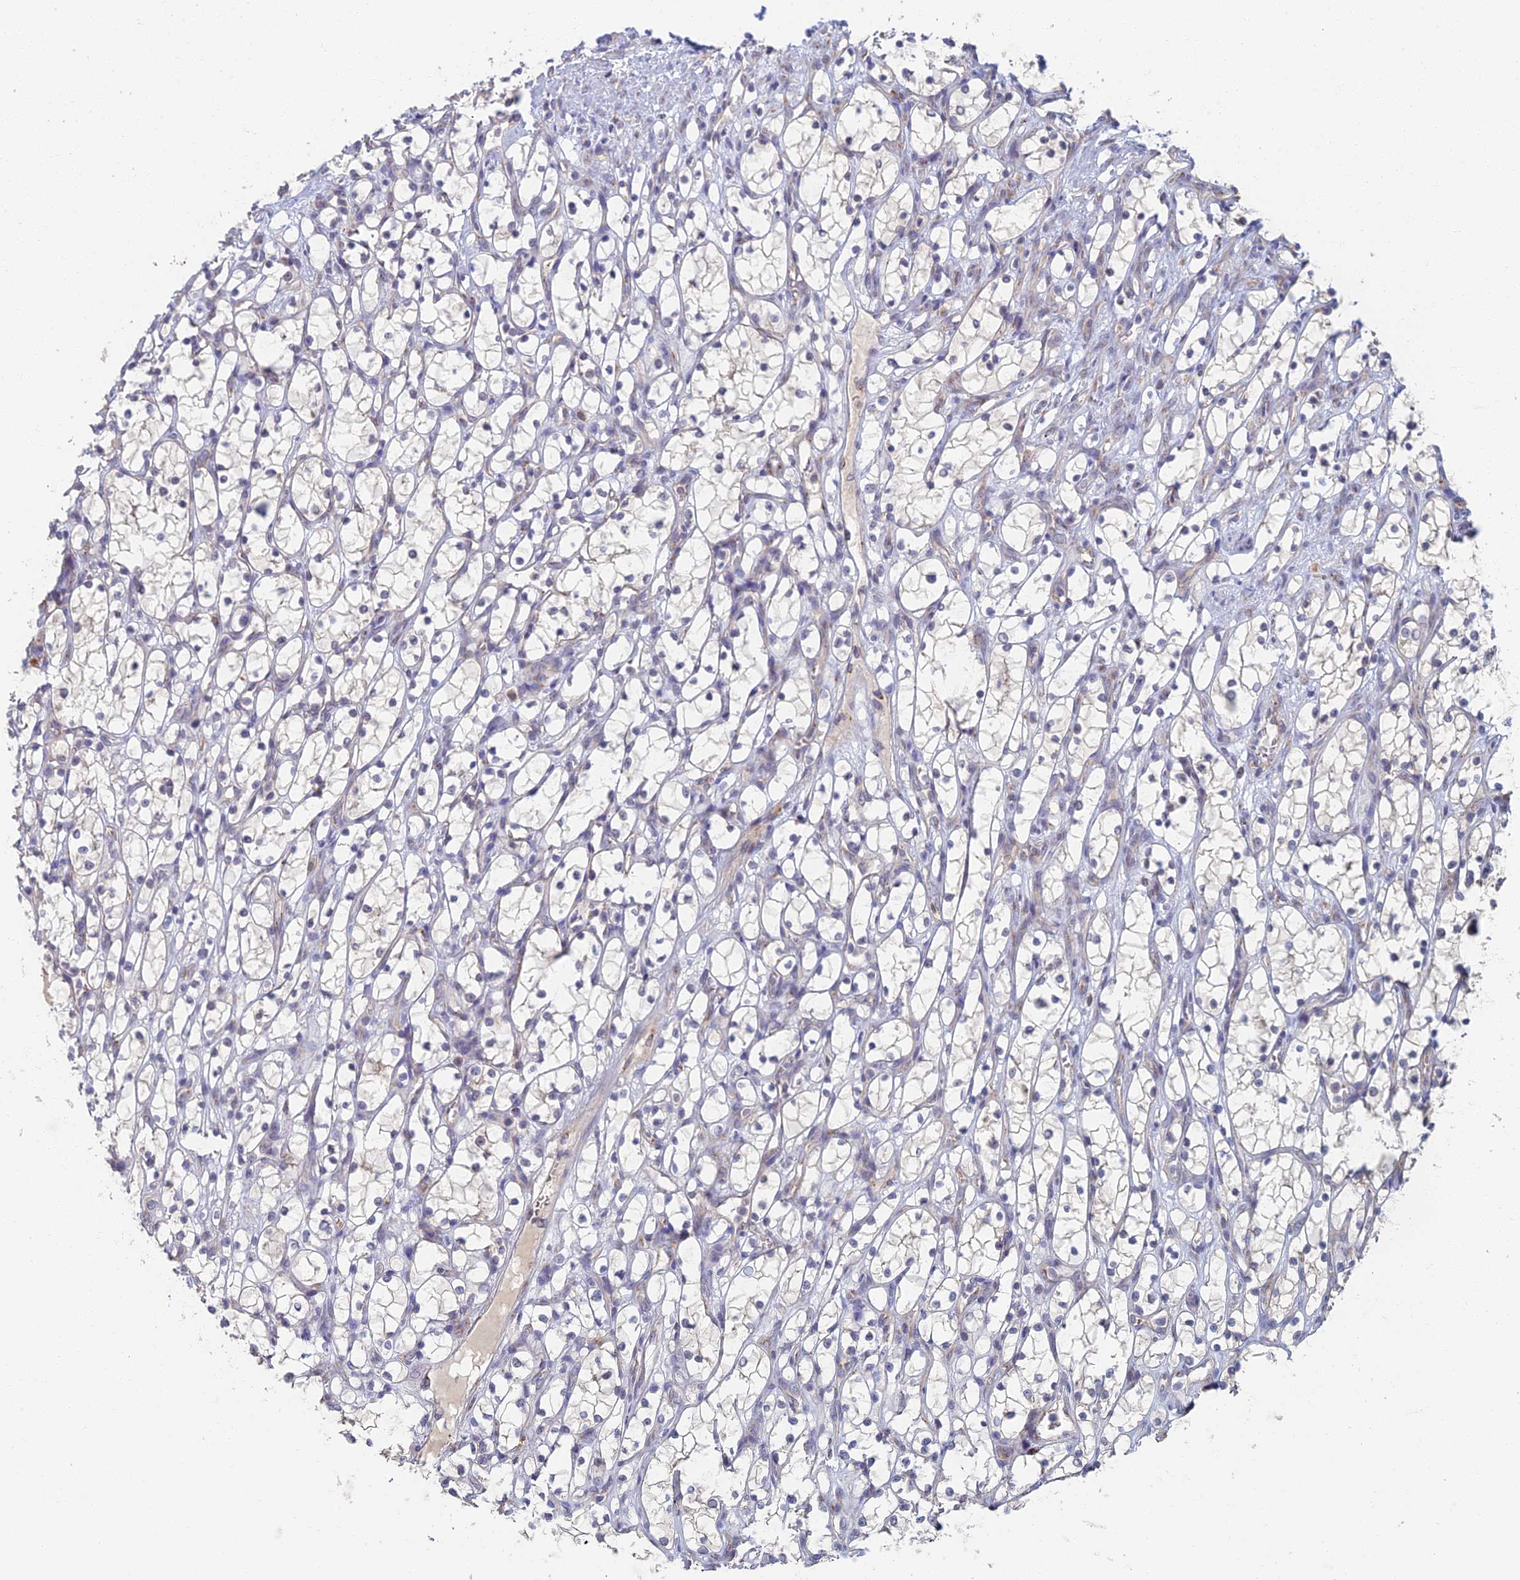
{"staining": {"intensity": "negative", "quantity": "none", "location": "none"}, "tissue": "renal cancer", "cell_type": "Tumor cells", "image_type": "cancer", "snomed": [{"axis": "morphology", "description": "Adenocarcinoma, NOS"}, {"axis": "topography", "description": "Kidney"}], "caption": "Tumor cells are negative for brown protein staining in renal cancer (adenocarcinoma).", "gene": "GPATCH1", "patient": {"sex": "female", "age": 69}}